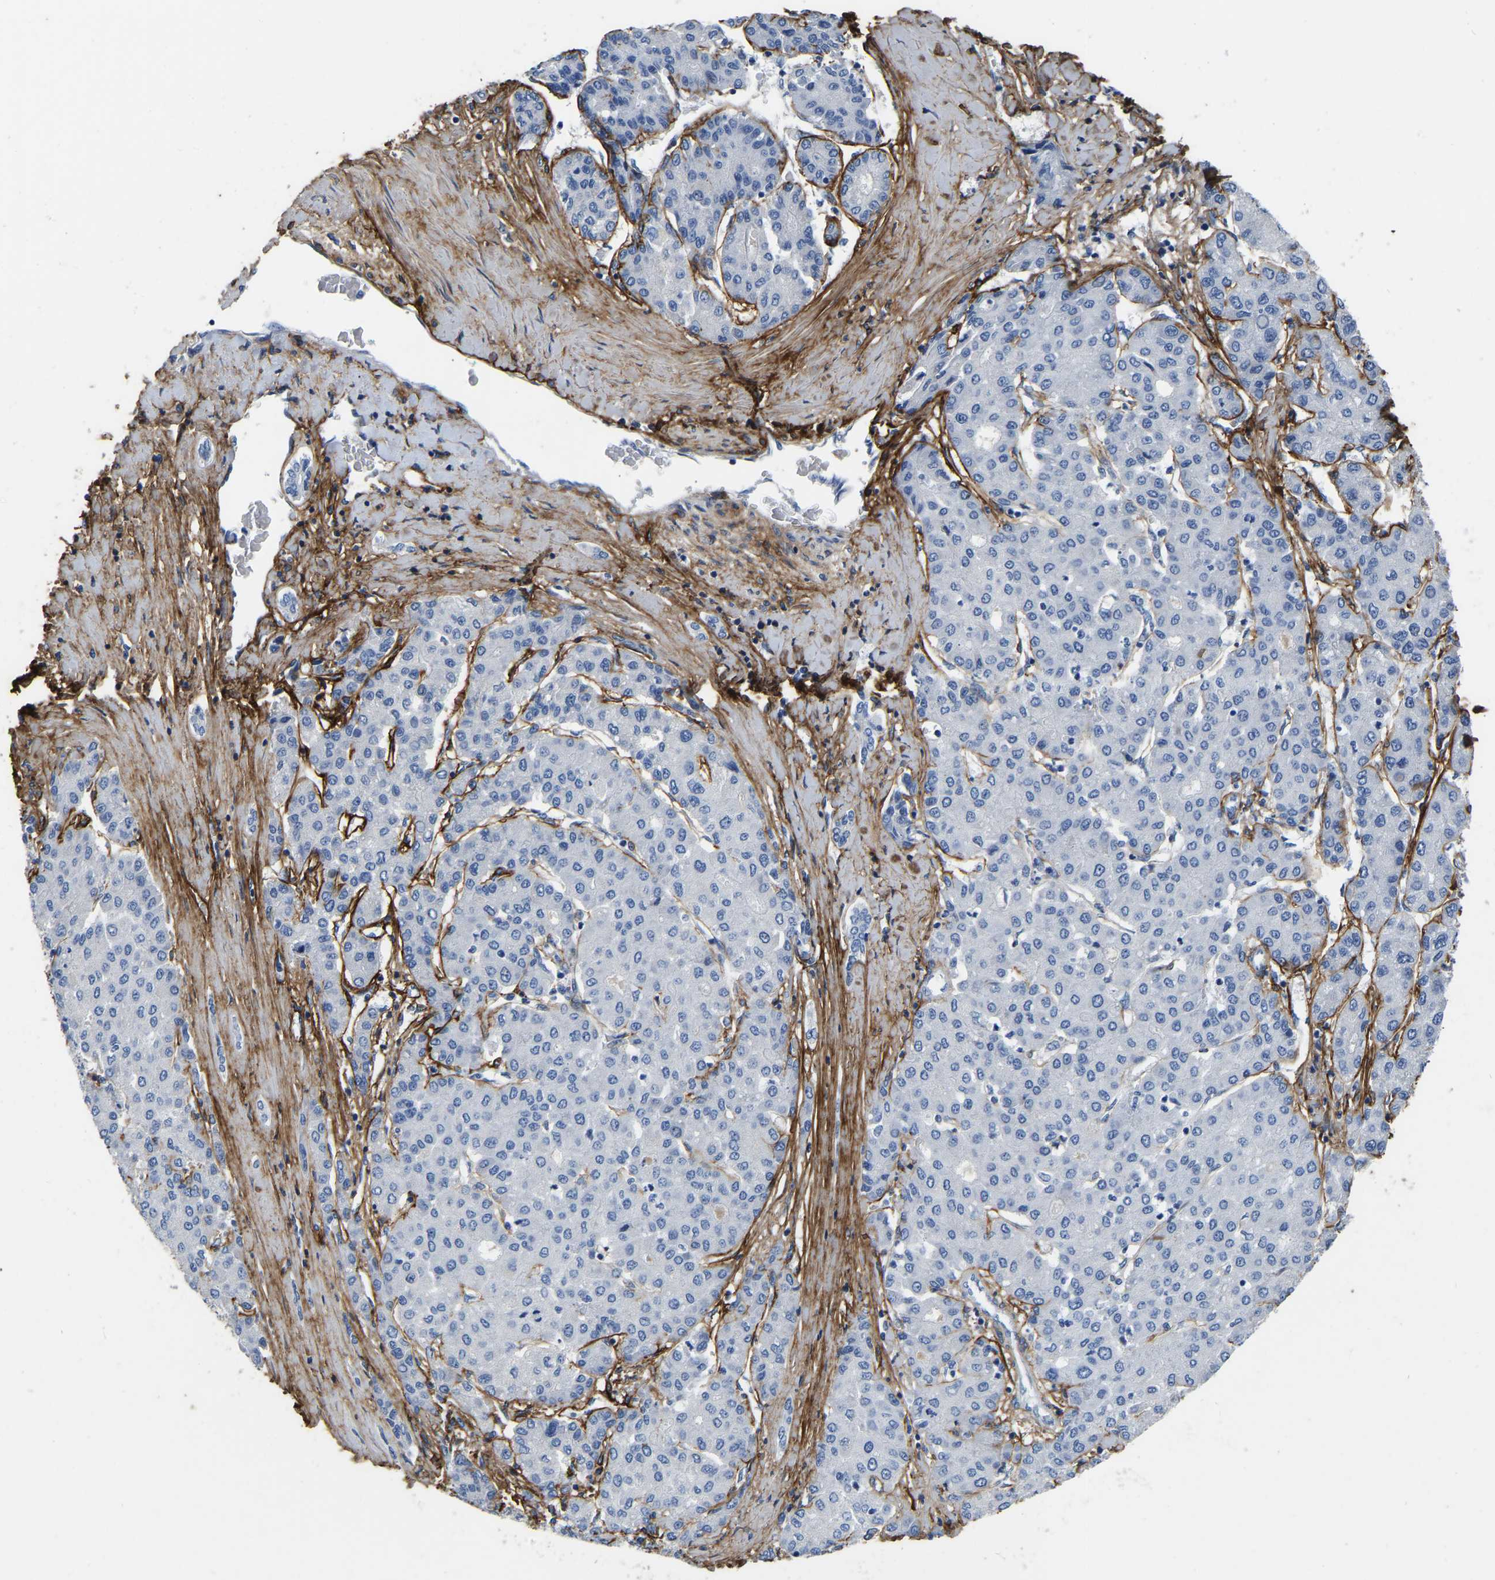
{"staining": {"intensity": "negative", "quantity": "none", "location": "none"}, "tissue": "liver cancer", "cell_type": "Tumor cells", "image_type": "cancer", "snomed": [{"axis": "morphology", "description": "Carcinoma, Hepatocellular, NOS"}, {"axis": "topography", "description": "Liver"}], "caption": "DAB immunohistochemical staining of hepatocellular carcinoma (liver) displays no significant expression in tumor cells.", "gene": "COL6A1", "patient": {"sex": "male", "age": 65}}